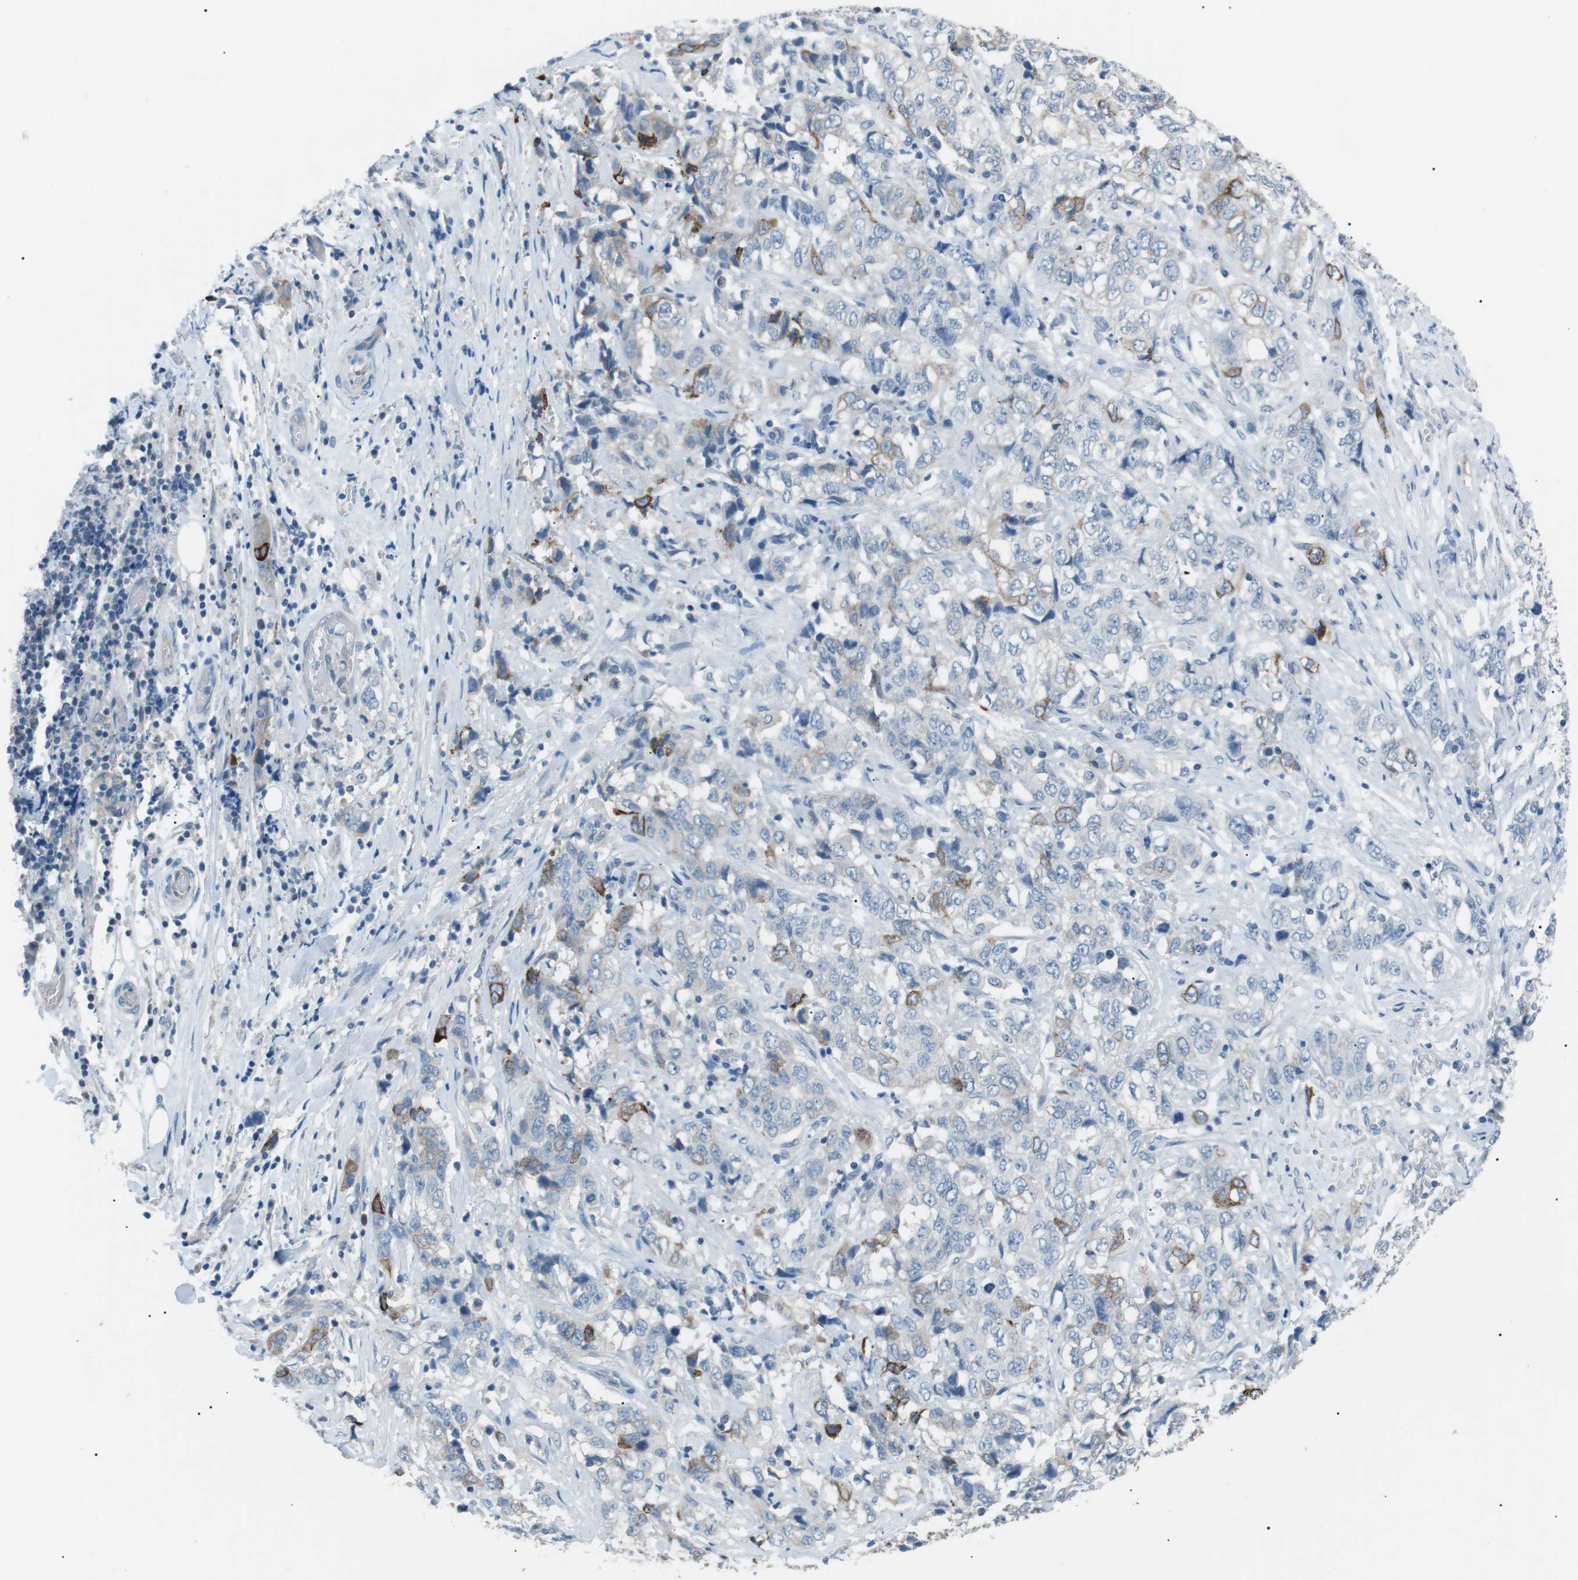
{"staining": {"intensity": "moderate", "quantity": "<25%", "location": "cytoplasmic/membranous"}, "tissue": "stomach cancer", "cell_type": "Tumor cells", "image_type": "cancer", "snomed": [{"axis": "morphology", "description": "Adenocarcinoma, NOS"}, {"axis": "topography", "description": "Stomach"}], "caption": "A photomicrograph showing moderate cytoplasmic/membranous staining in about <25% of tumor cells in stomach cancer (adenocarcinoma), as visualized by brown immunohistochemical staining.", "gene": "CDH26", "patient": {"sex": "male", "age": 48}}